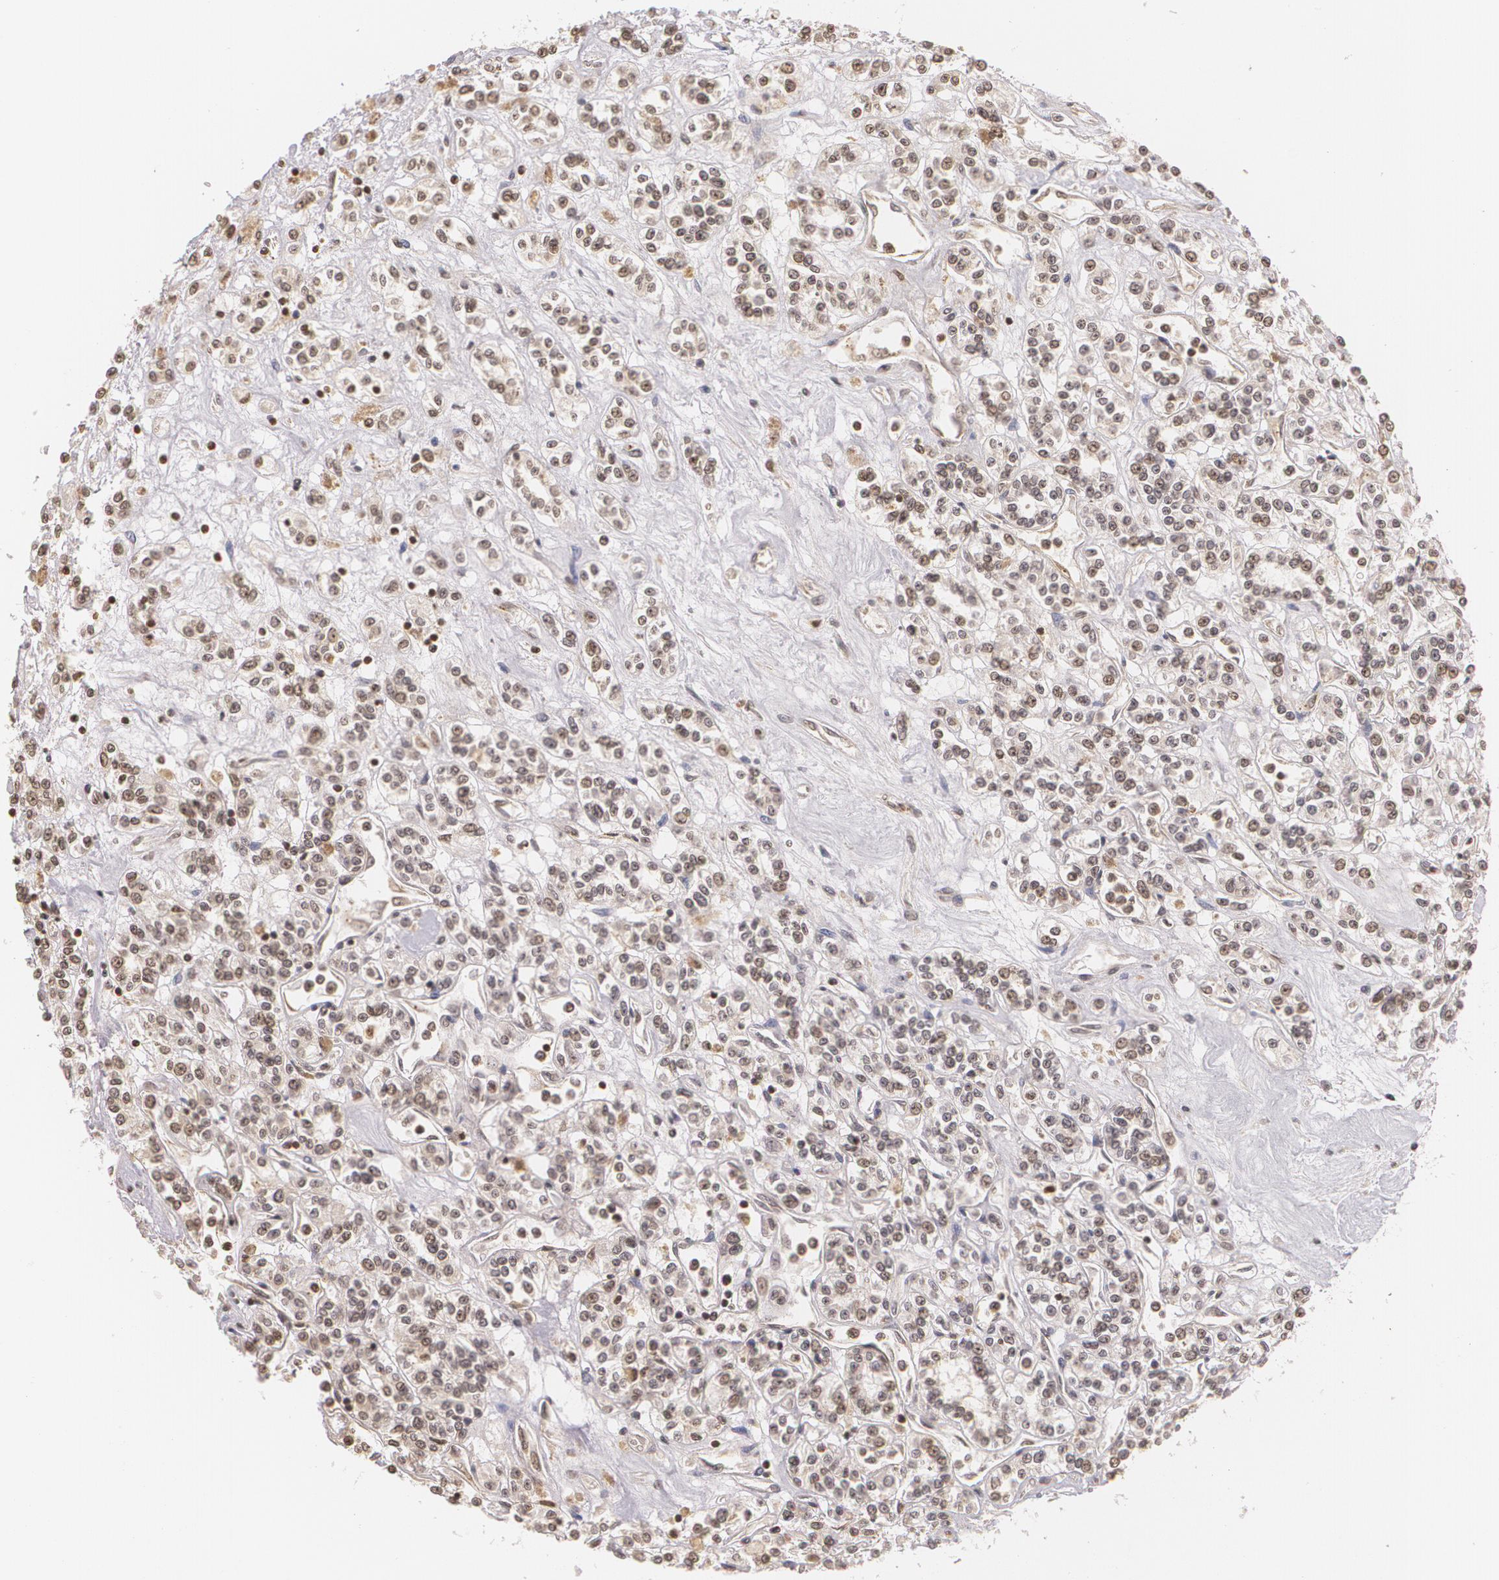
{"staining": {"intensity": "weak", "quantity": "25%-75%", "location": "cytoplasmic/membranous,nuclear"}, "tissue": "renal cancer", "cell_type": "Tumor cells", "image_type": "cancer", "snomed": [{"axis": "morphology", "description": "Adenocarcinoma, NOS"}, {"axis": "topography", "description": "Kidney"}], "caption": "High-magnification brightfield microscopy of renal cancer (adenocarcinoma) stained with DAB (brown) and counterstained with hematoxylin (blue). tumor cells exhibit weak cytoplasmic/membranous and nuclear expression is appreciated in approximately25%-75% of cells.", "gene": "VAV3", "patient": {"sex": "female", "age": 76}}